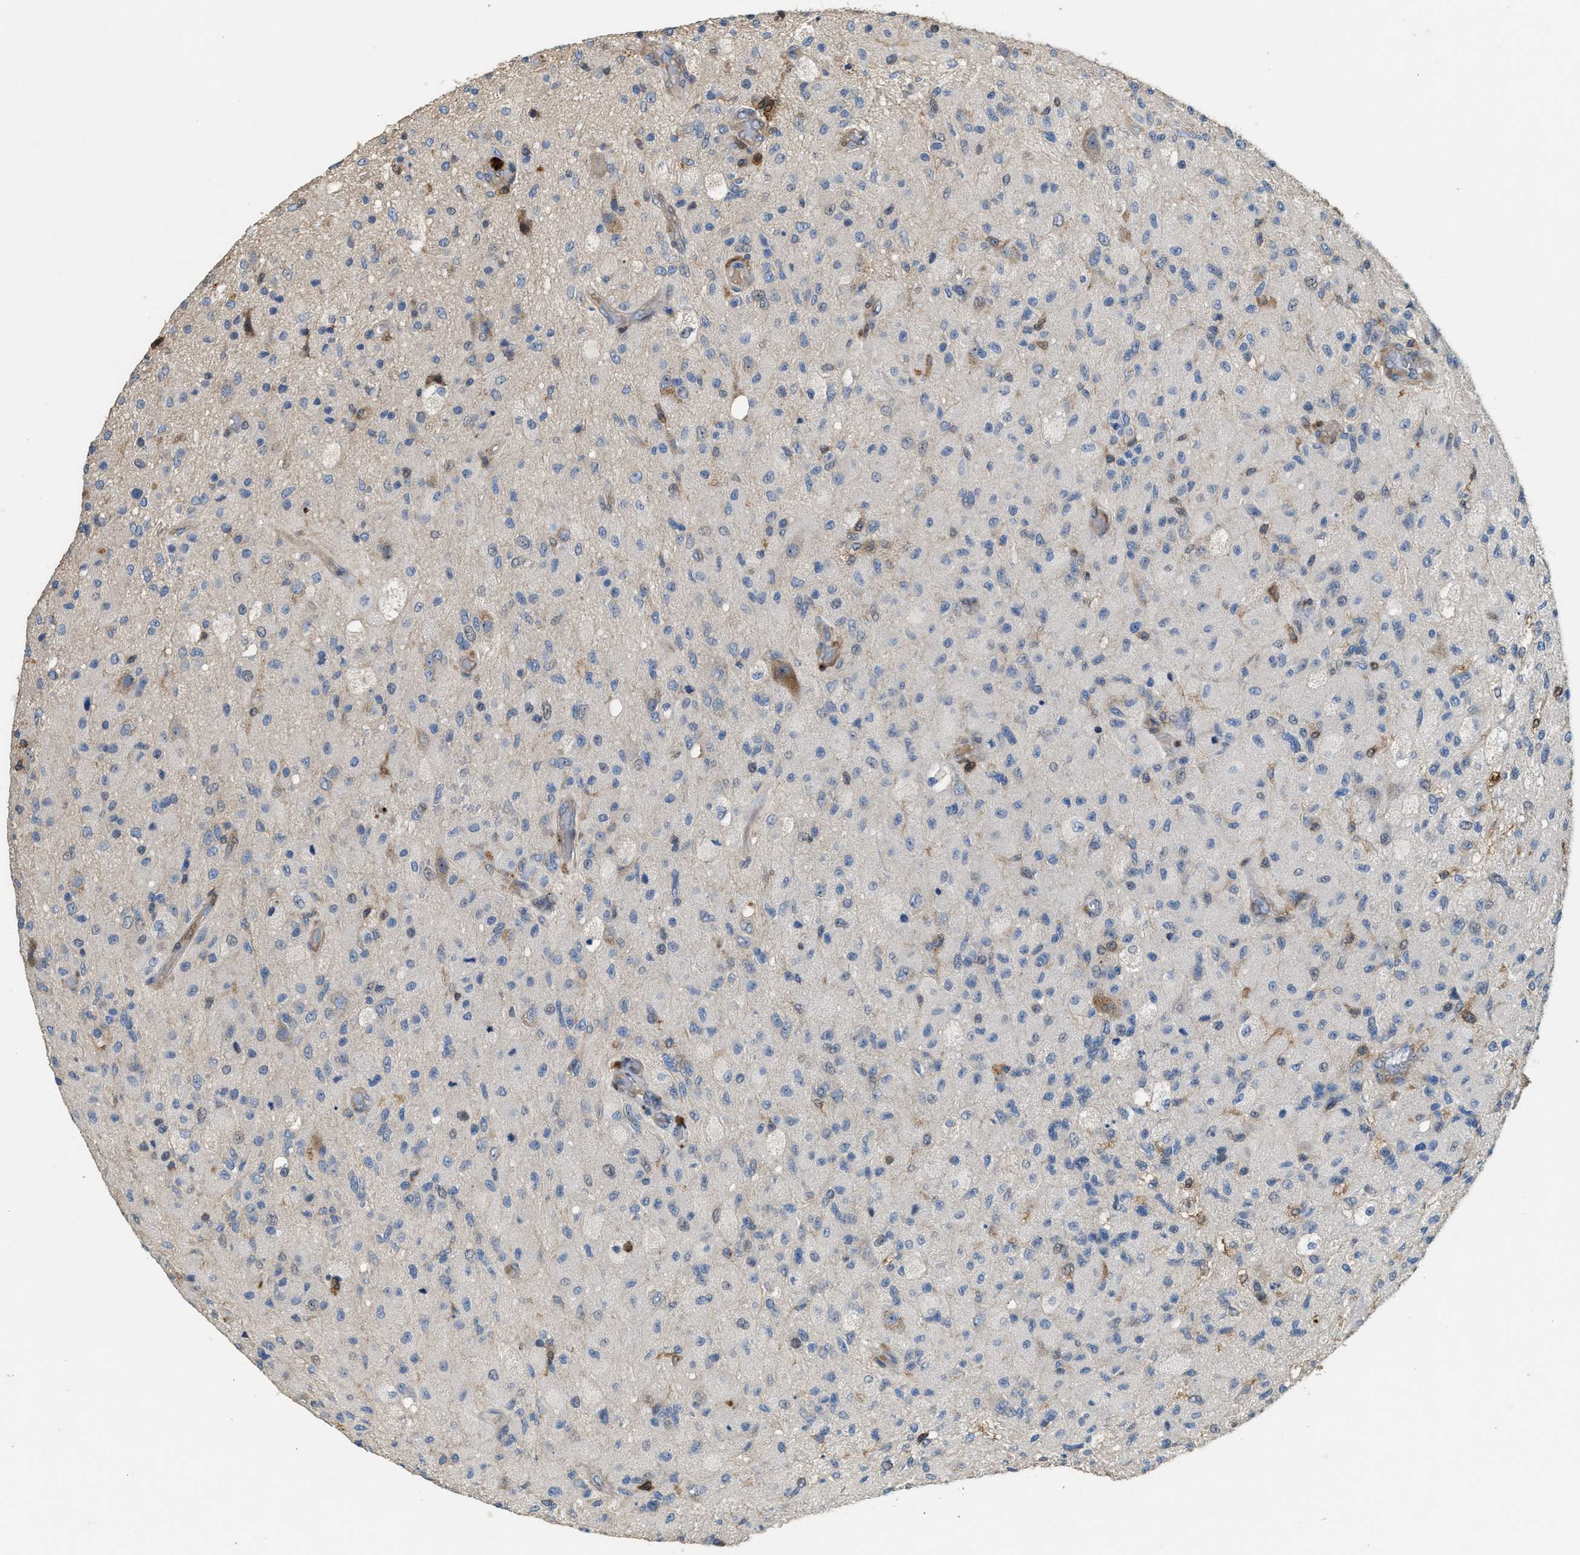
{"staining": {"intensity": "weak", "quantity": "<25%", "location": "cytoplasmic/membranous"}, "tissue": "glioma", "cell_type": "Tumor cells", "image_type": "cancer", "snomed": [{"axis": "morphology", "description": "Normal tissue, NOS"}, {"axis": "morphology", "description": "Glioma, malignant, High grade"}, {"axis": "topography", "description": "Cerebral cortex"}], "caption": "IHC photomicrograph of neoplastic tissue: human glioma stained with DAB shows no significant protein positivity in tumor cells.", "gene": "SERPINB5", "patient": {"sex": "male", "age": 77}}